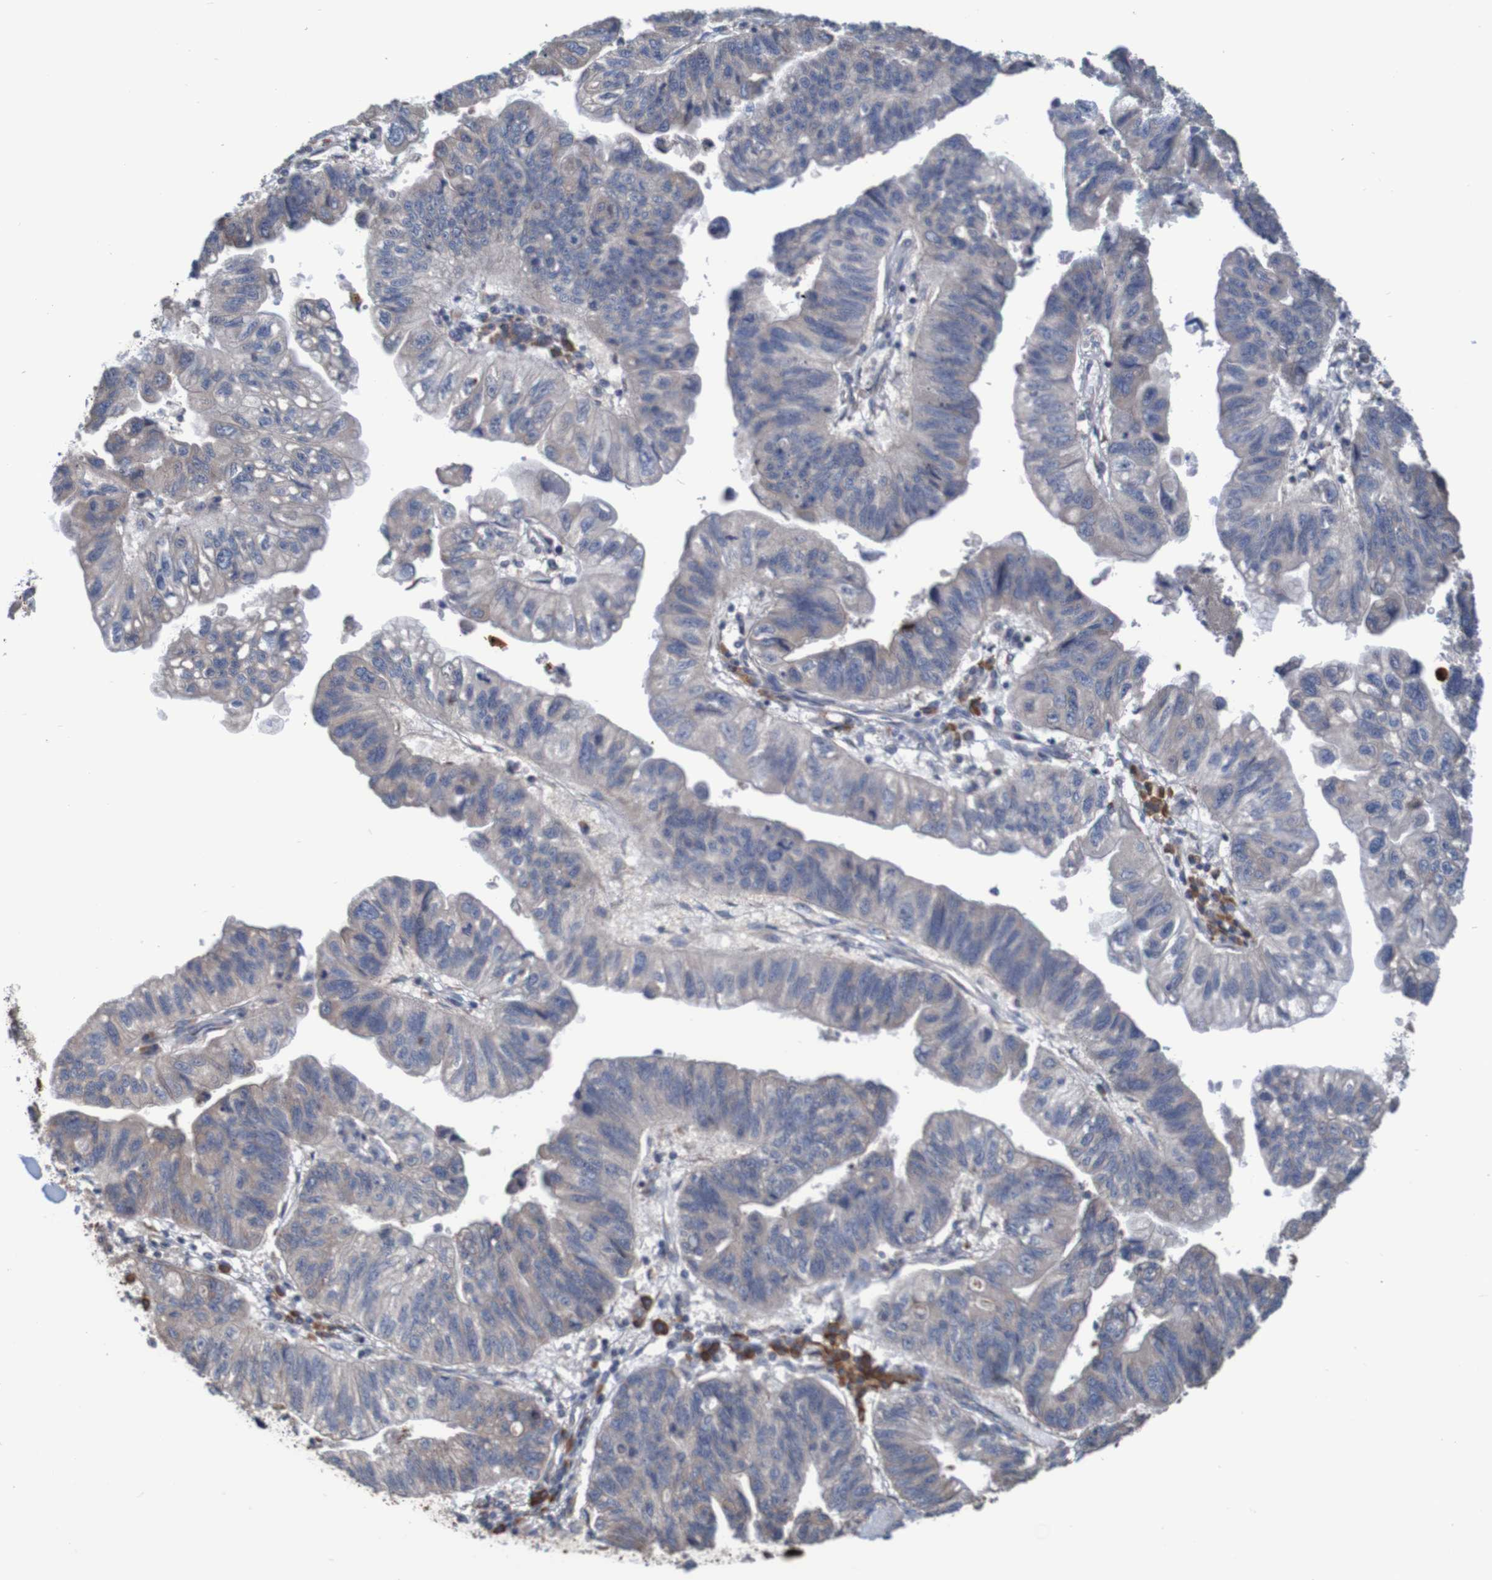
{"staining": {"intensity": "weak", "quantity": ">75%", "location": "cytoplasmic/membranous"}, "tissue": "stomach cancer", "cell_type": "Tumor cells", "image_type": "cancer", "snomed": [{"axis": "morphology", "description": "Adenocarcinoma, NOS"}, {"axis": "topography", "description": "Stomach"}], "caption": "Protein expression analysis of stomach cancer (adenocarcinoma) exhibits weak cytoplasmic/membranous positivity in approximately >75% of tumor cells.", "gene": "CLDN18", "patient": {"sex": "male", "age": 59}}